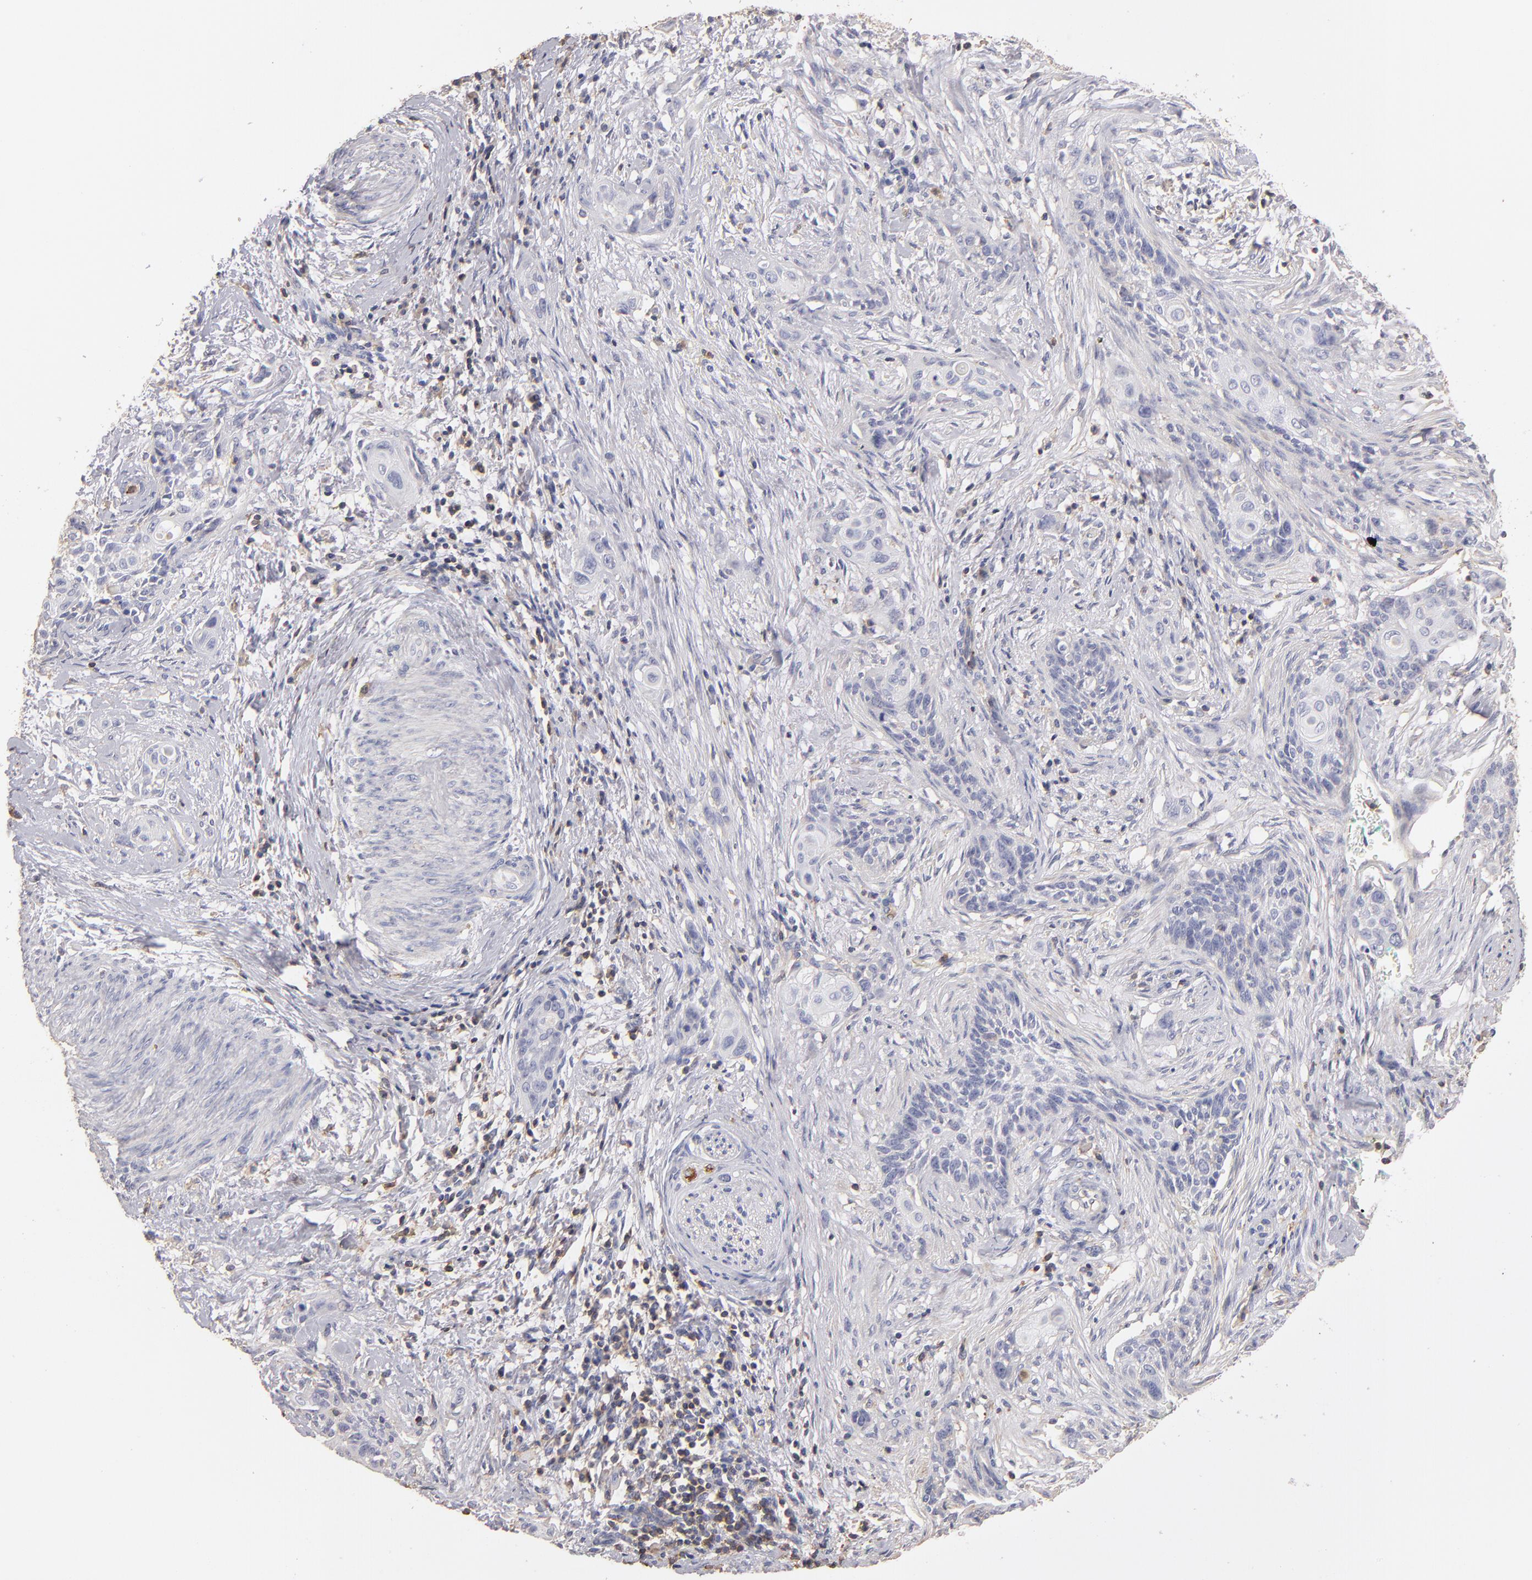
{"staining": {"intensity": "negative", "quantity": "none", "location": "none"}, "tissue": "cervical cancer", "cell_type": "Tumor cells", "image_type": "cancer", "snomed": [{"axis": "morphology", "description": "Squamous cell carcinoma, NOS"}, {"axis": "topography", "description": "Cervix"}], "caption": "This is a micrograph of IHC staining of cervical cancer, which shows no staining in tumor cells.", "gene": "ABCB1", "patient": {"sex": "female", "age": 33}}